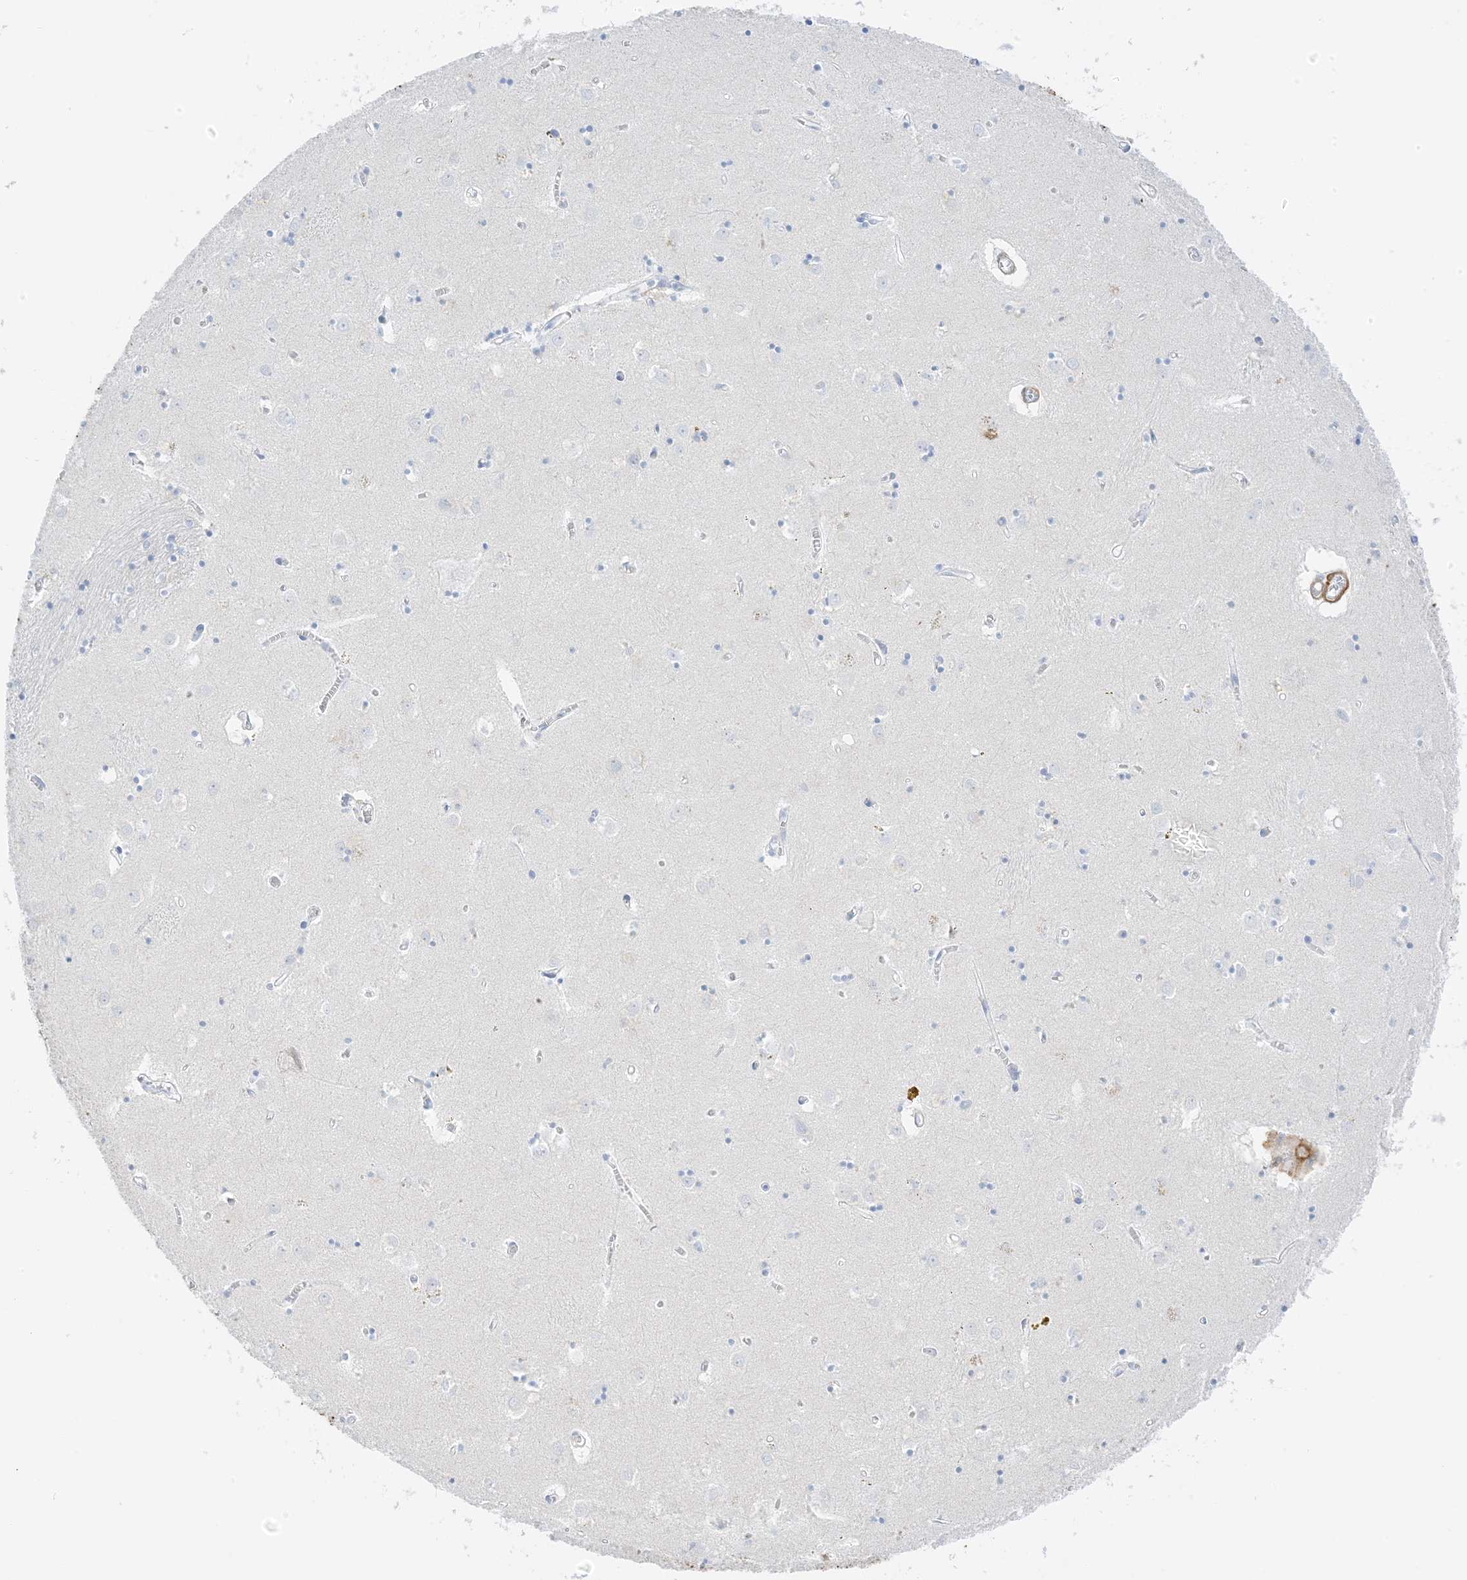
{"staining": {"intensity": "negative", "quantity": "none", "location": "none"}, "tissue": "caudate", "cell_type": "Glial cells", "image_type": "normal", "snomed": [{"axis": "morphology", "description": "Normal tissue, NOS"}, {"axis": "topography", "description": "Lateral ventricle wall"}], "caption": "High power microscopy histopathology image of an IHC photomicrograph of unremarkable caudate, revealing no significant expression in glial cells.", "gene": "SLC22A13", "patient": {"sex": "male", "age": 70}}